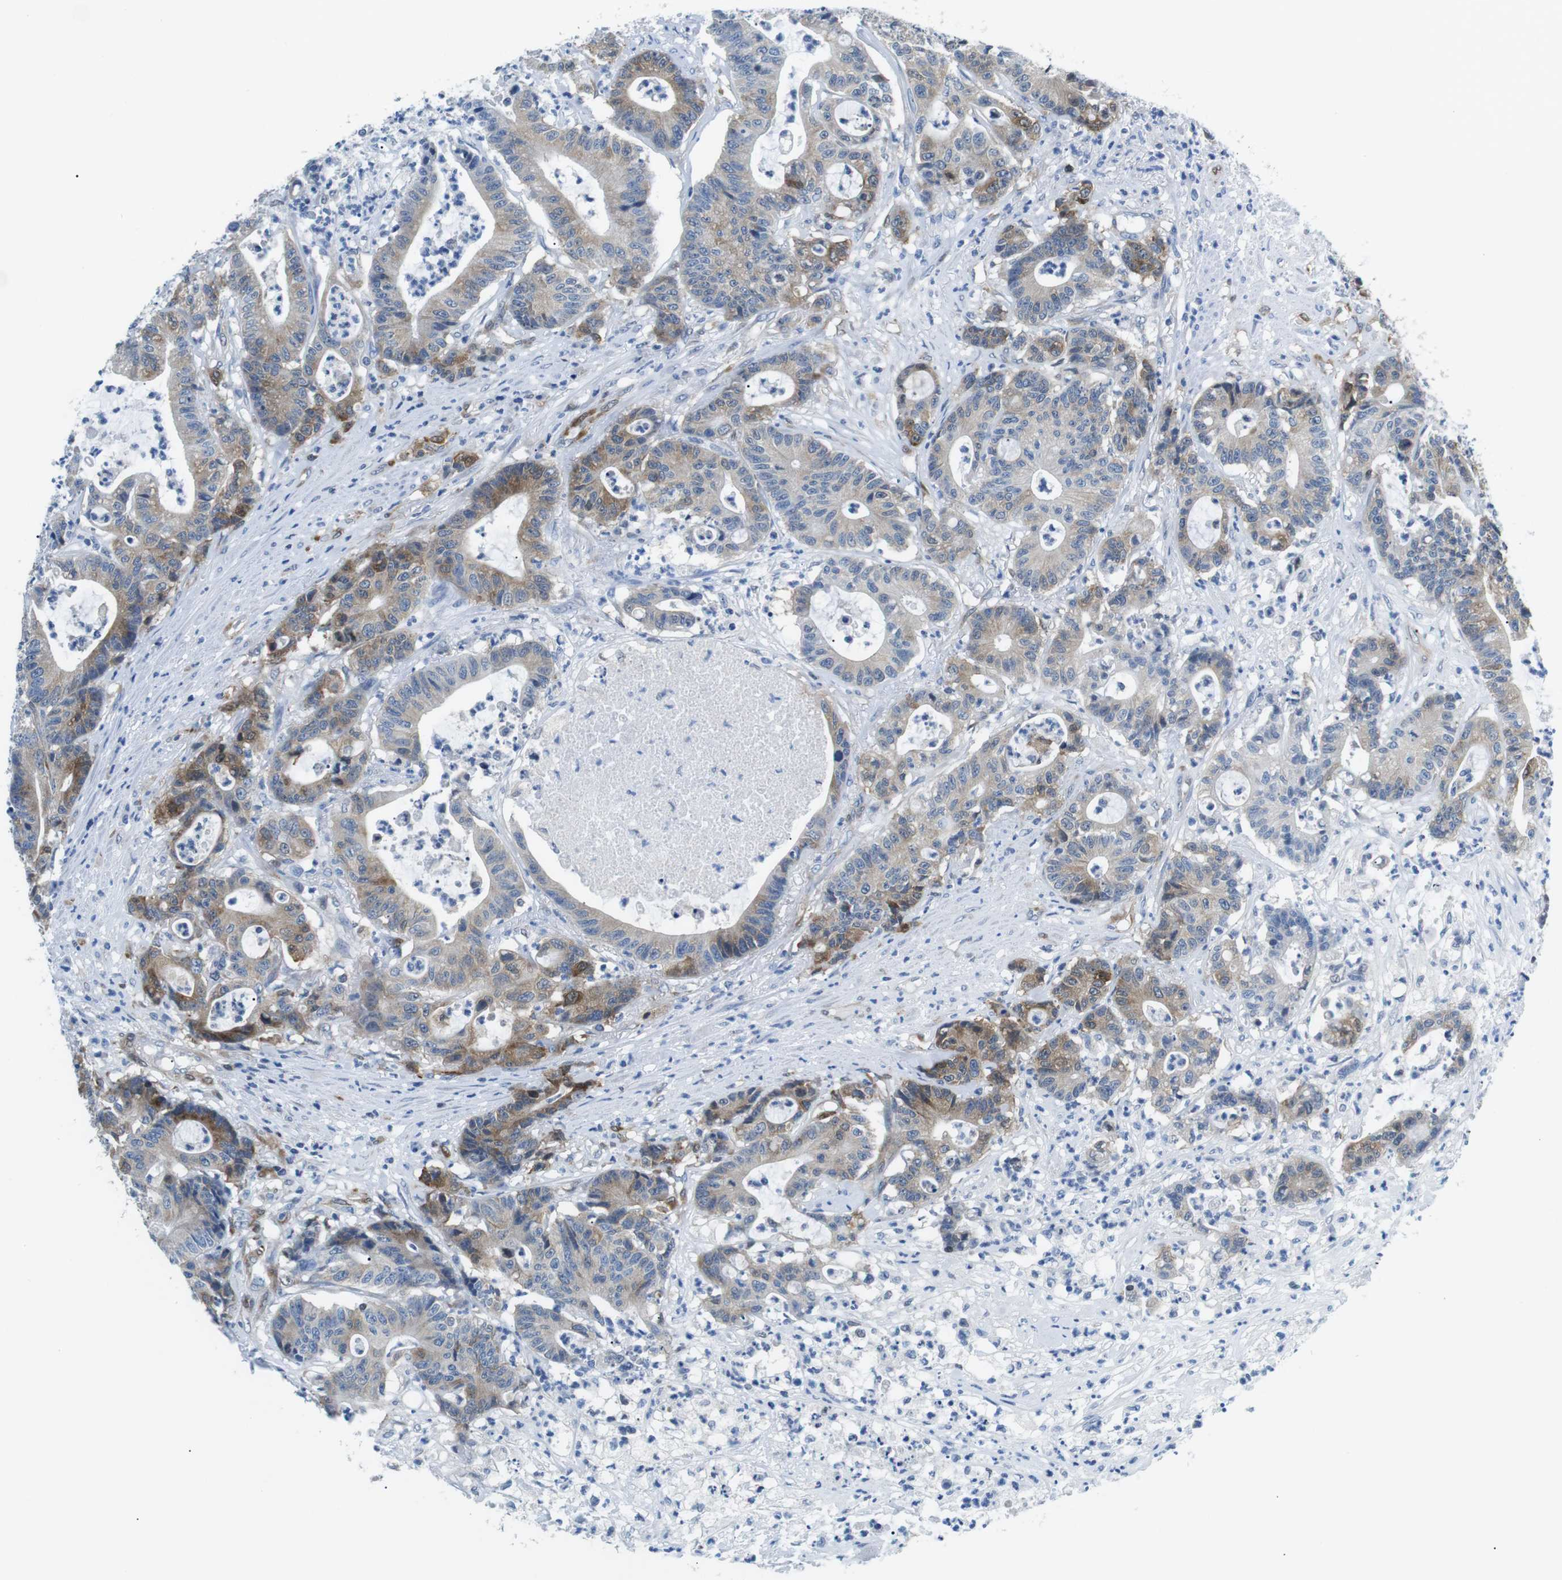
{"staining": {"intensity": "moderate", "quantity": "25%-75%", "location": "cytoplasmic/membranous"}, "tissue": "colorectal cancer", "cell_type": "Tumor cells", "image_type": "cancer", "snomed": [{"axis": "morphology", "description": "Adenocarcinoma, NOS"}, {"axis": "topography", "description": "Colon"}], "caption": "A histopathology image showing moderate cytoplasmic/membranous expression in approximately 25%-75% of tumor cells in colorectal cancer, as visualized by brown immunohistochemical staining.", "gene": "PHLDA1", "patient": {"sex": "female", "age": 84}}